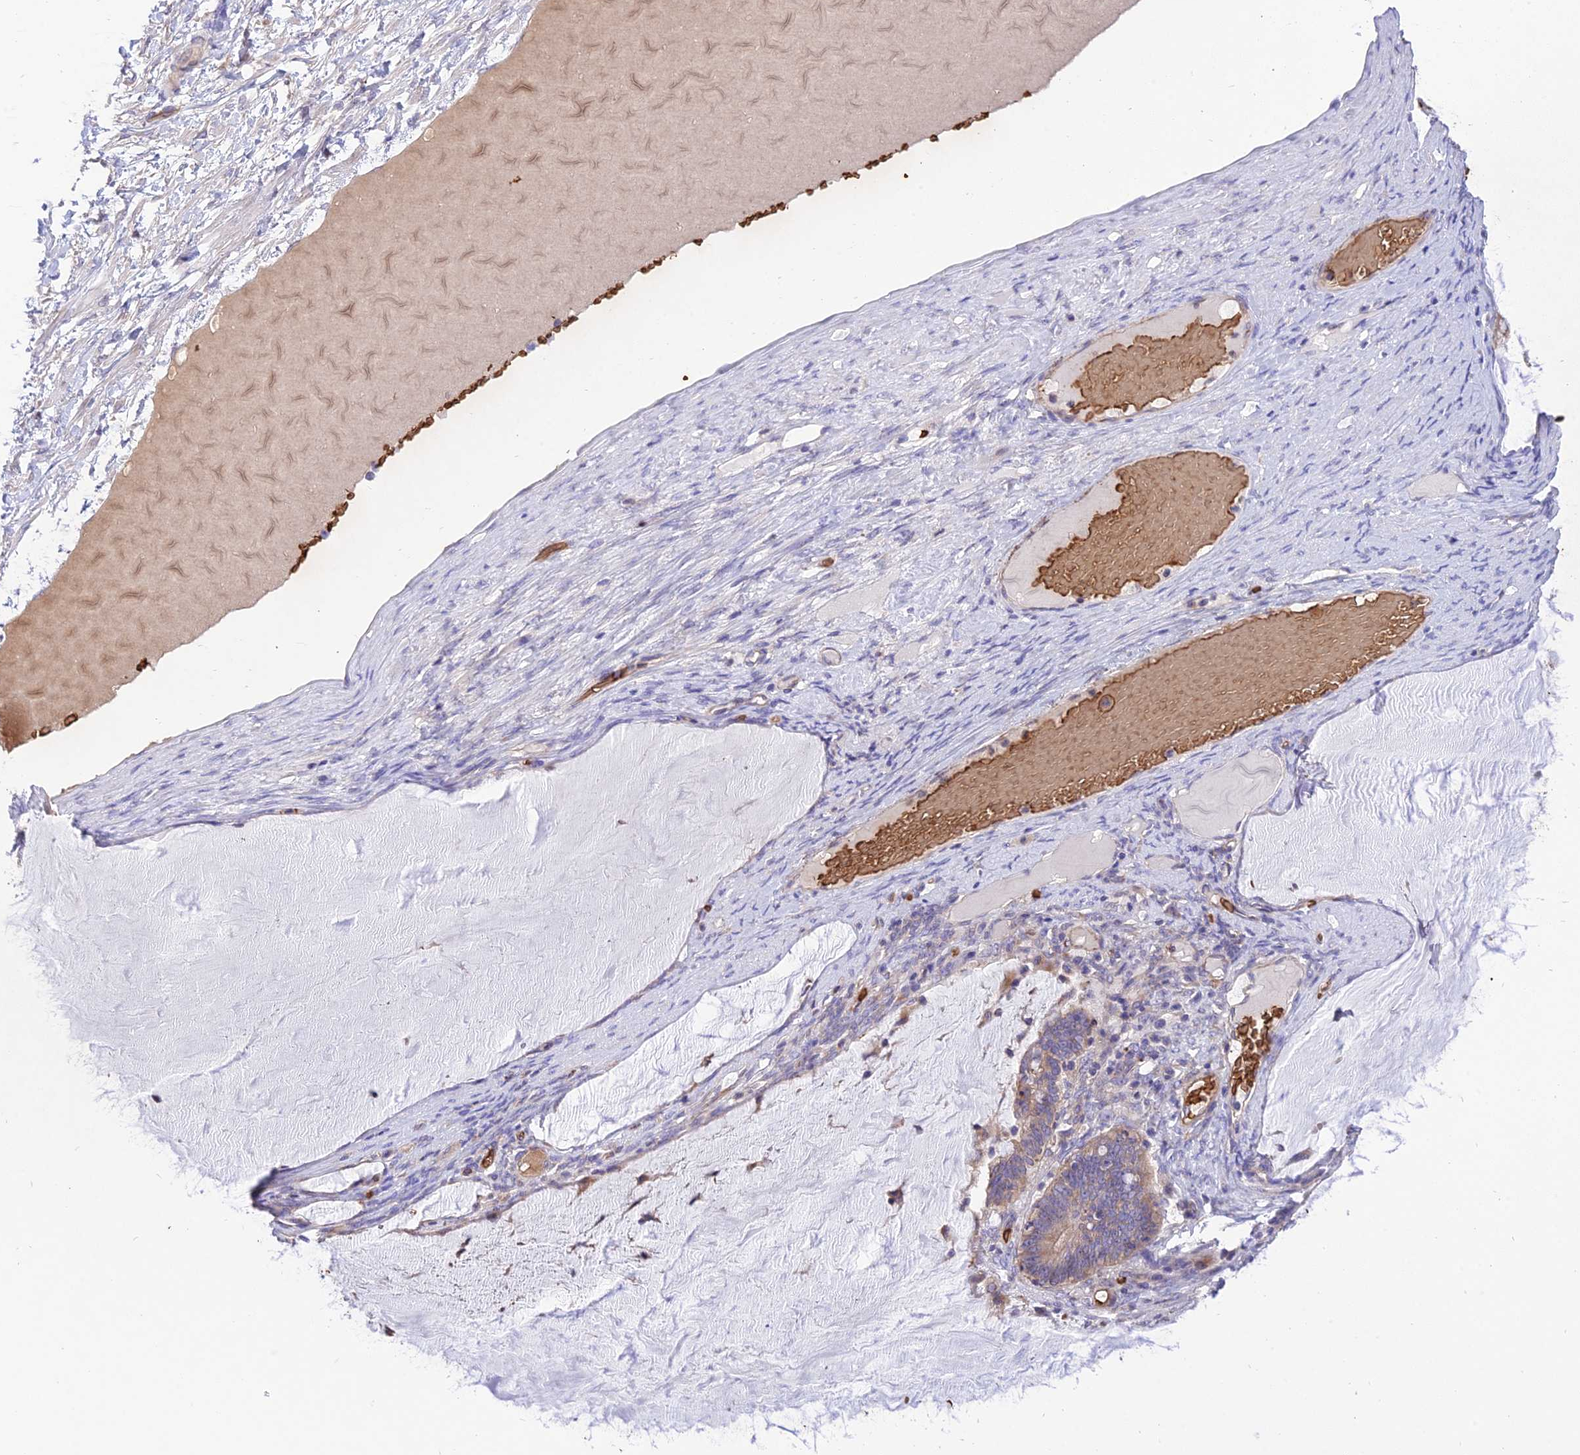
{"staining": {"intensity": "weak", "quantity": "<25%", "location": "cytoplasmic/membranous"}, "tissue": "ovarian cancer", "cell_type": "Tumor cells", "image_type": "cancer", "snomed": [{"axis": "morphology", "description": "Cystadenocarcinoma, mucinous, NOS"}, {"axis": "topography", "description": "Ovary"}], "caption": "A high-resolution image shows immunohistochemistry staining of mucinous cystadenocarcinoma (ovarian), which reveals no significant positivity in tumor cells.", "gene": "TTC4", "patient": {"sex": "female", "age": 61}}